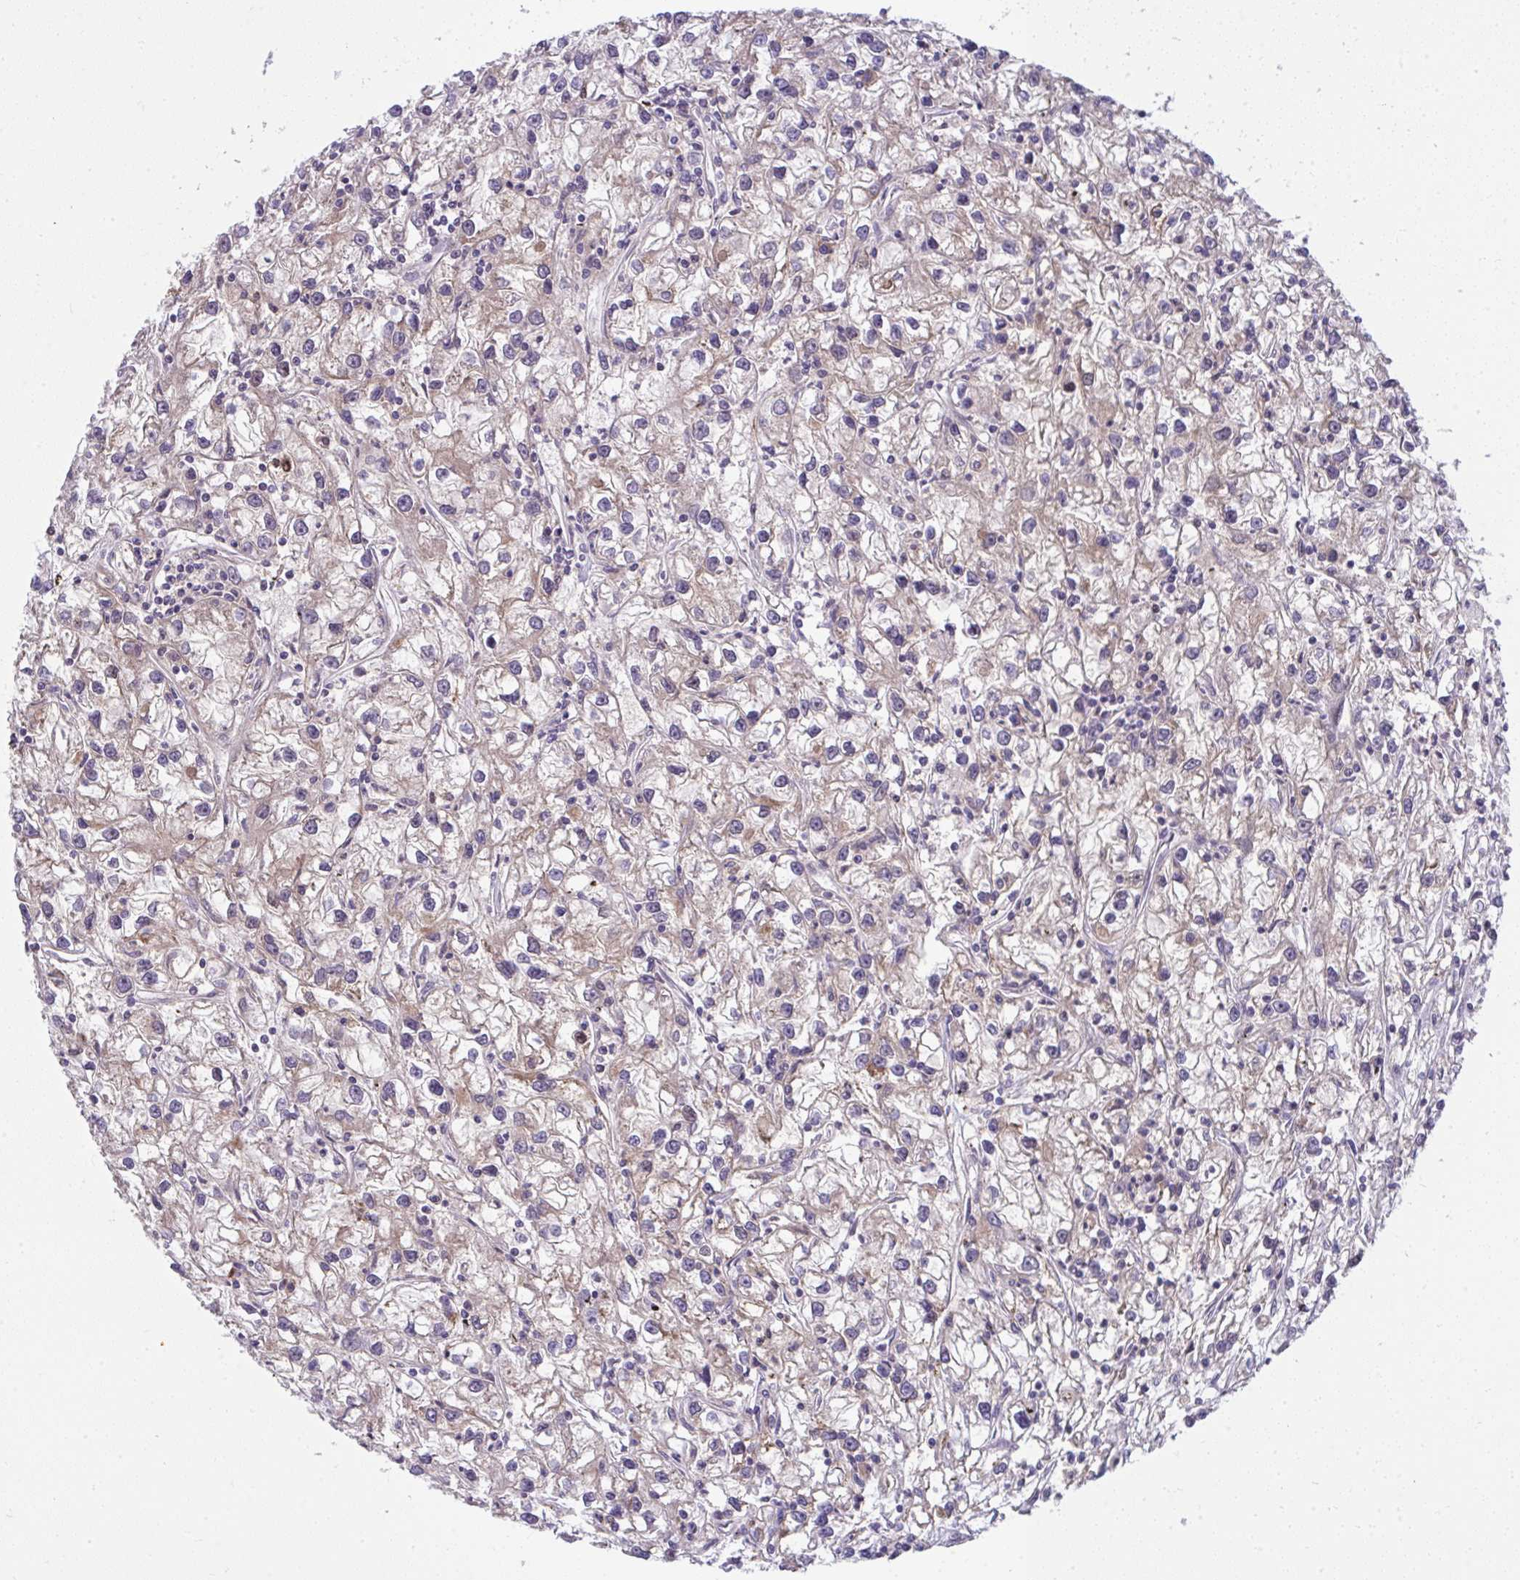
{"staining": {"intensity": "weak", "quantity": "25%-75%", "location": "cytoplasmic/membranous"}, "tissue": "renal cancer", "cell_type": "Tumor cells", "image_type": "cancer", "snomed": [{"axis": "morphology", "description": "Adenocarcinoma, NOS"}, {"axis": "topography", "description": "Kidney"}], "caption": "Renal cancer (adenocarcinoma) stained for a protein (brown) displays weak cytoplasmic/membranous positive expression in about 25%-75% of tumor cells.", "gene": "RDH14", "patient": {"sex": "female", "age": 59}}